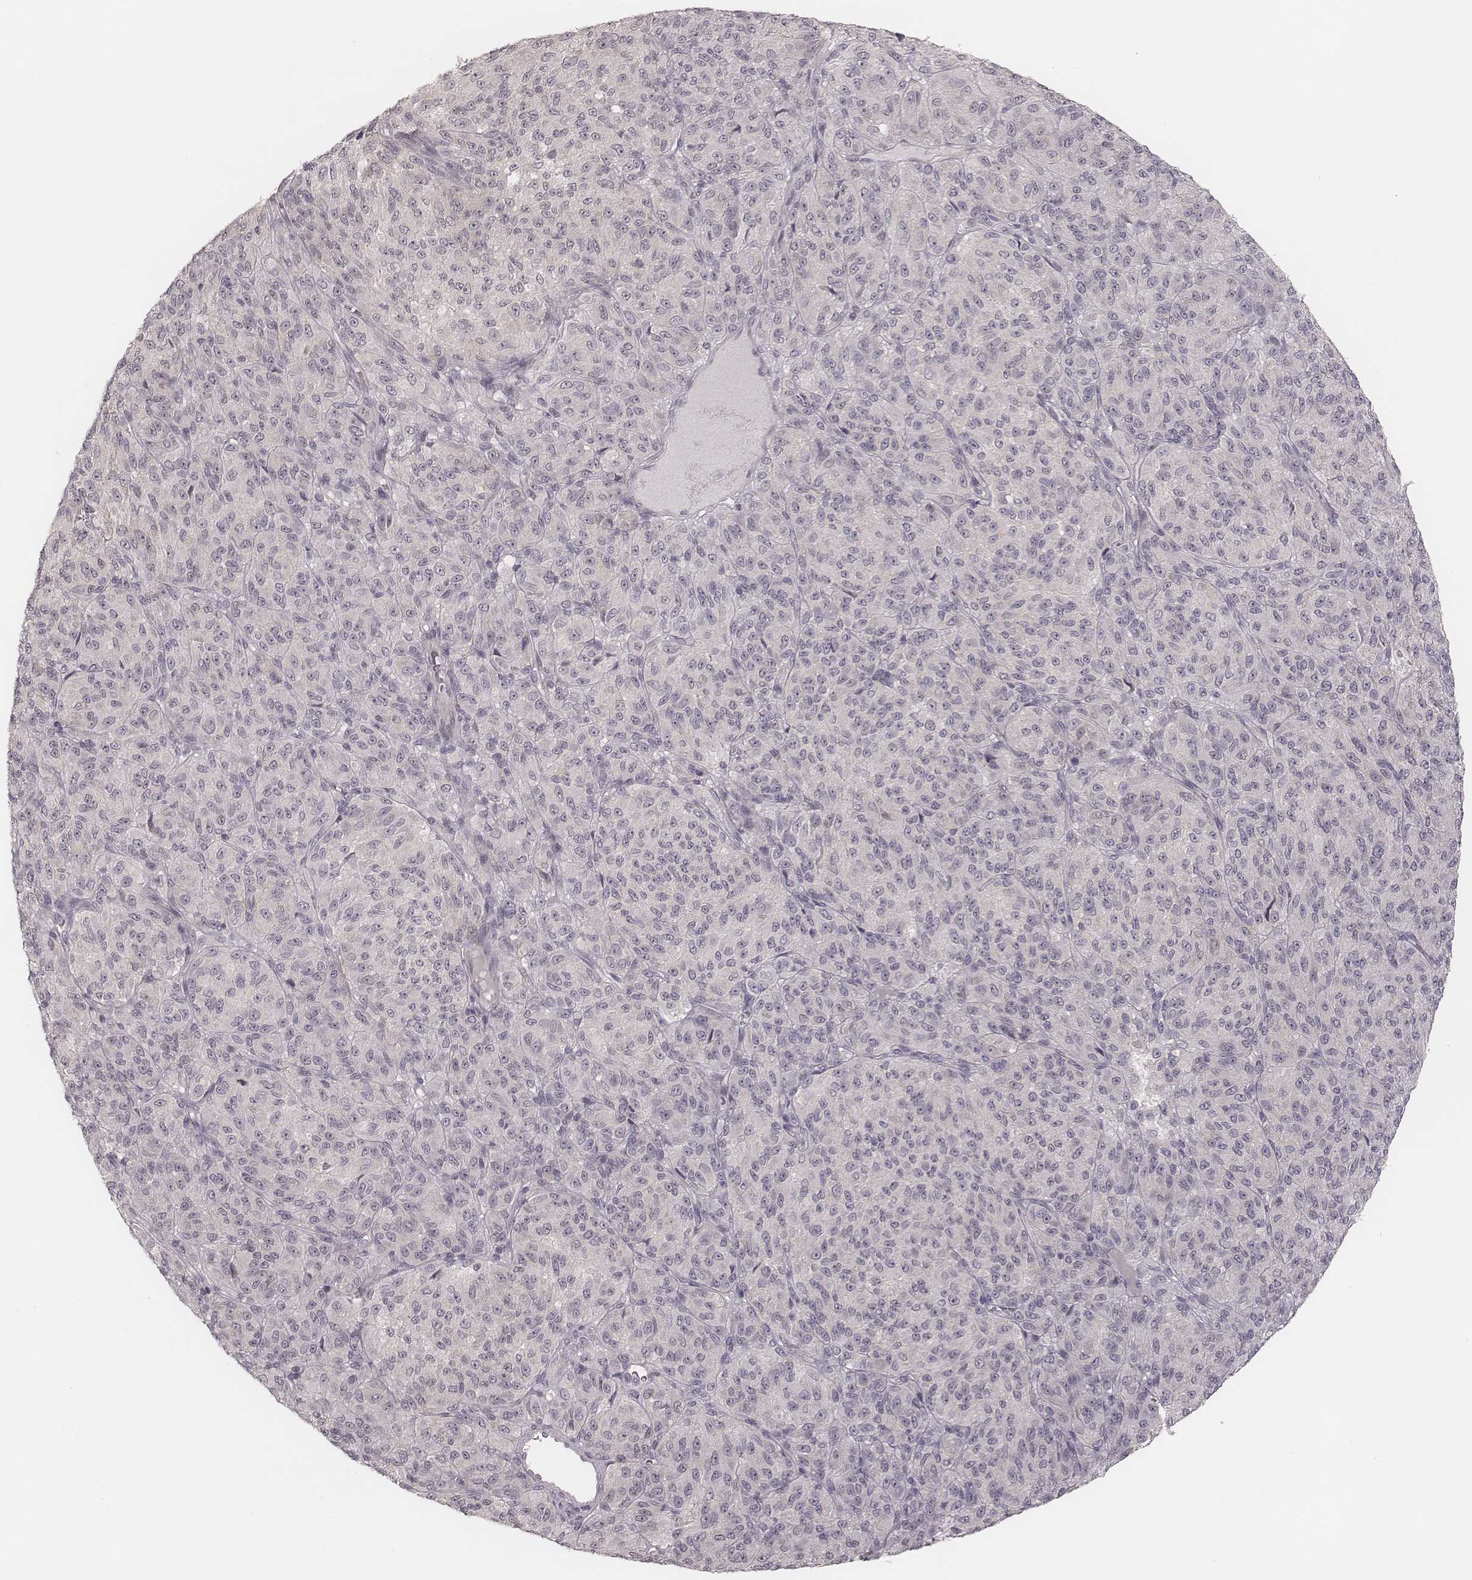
{"staining": {"intensity": "negative", "quantity": "none", "location": "none"}, "tissue": "melanoma", "cell_type": "Tumor cells", "image_type": "cancer", "snomed": [{"axis": "morphology", "description": "Malignant melanoma, Metastatic site"}, {"axis": "topography", "description": "Brain"}], "caption": "Protein analysis of melanoma shows no significant positivity in tumor cells.", "gene": "ACACB", "patient": {"sex": "female", "age": 56}}